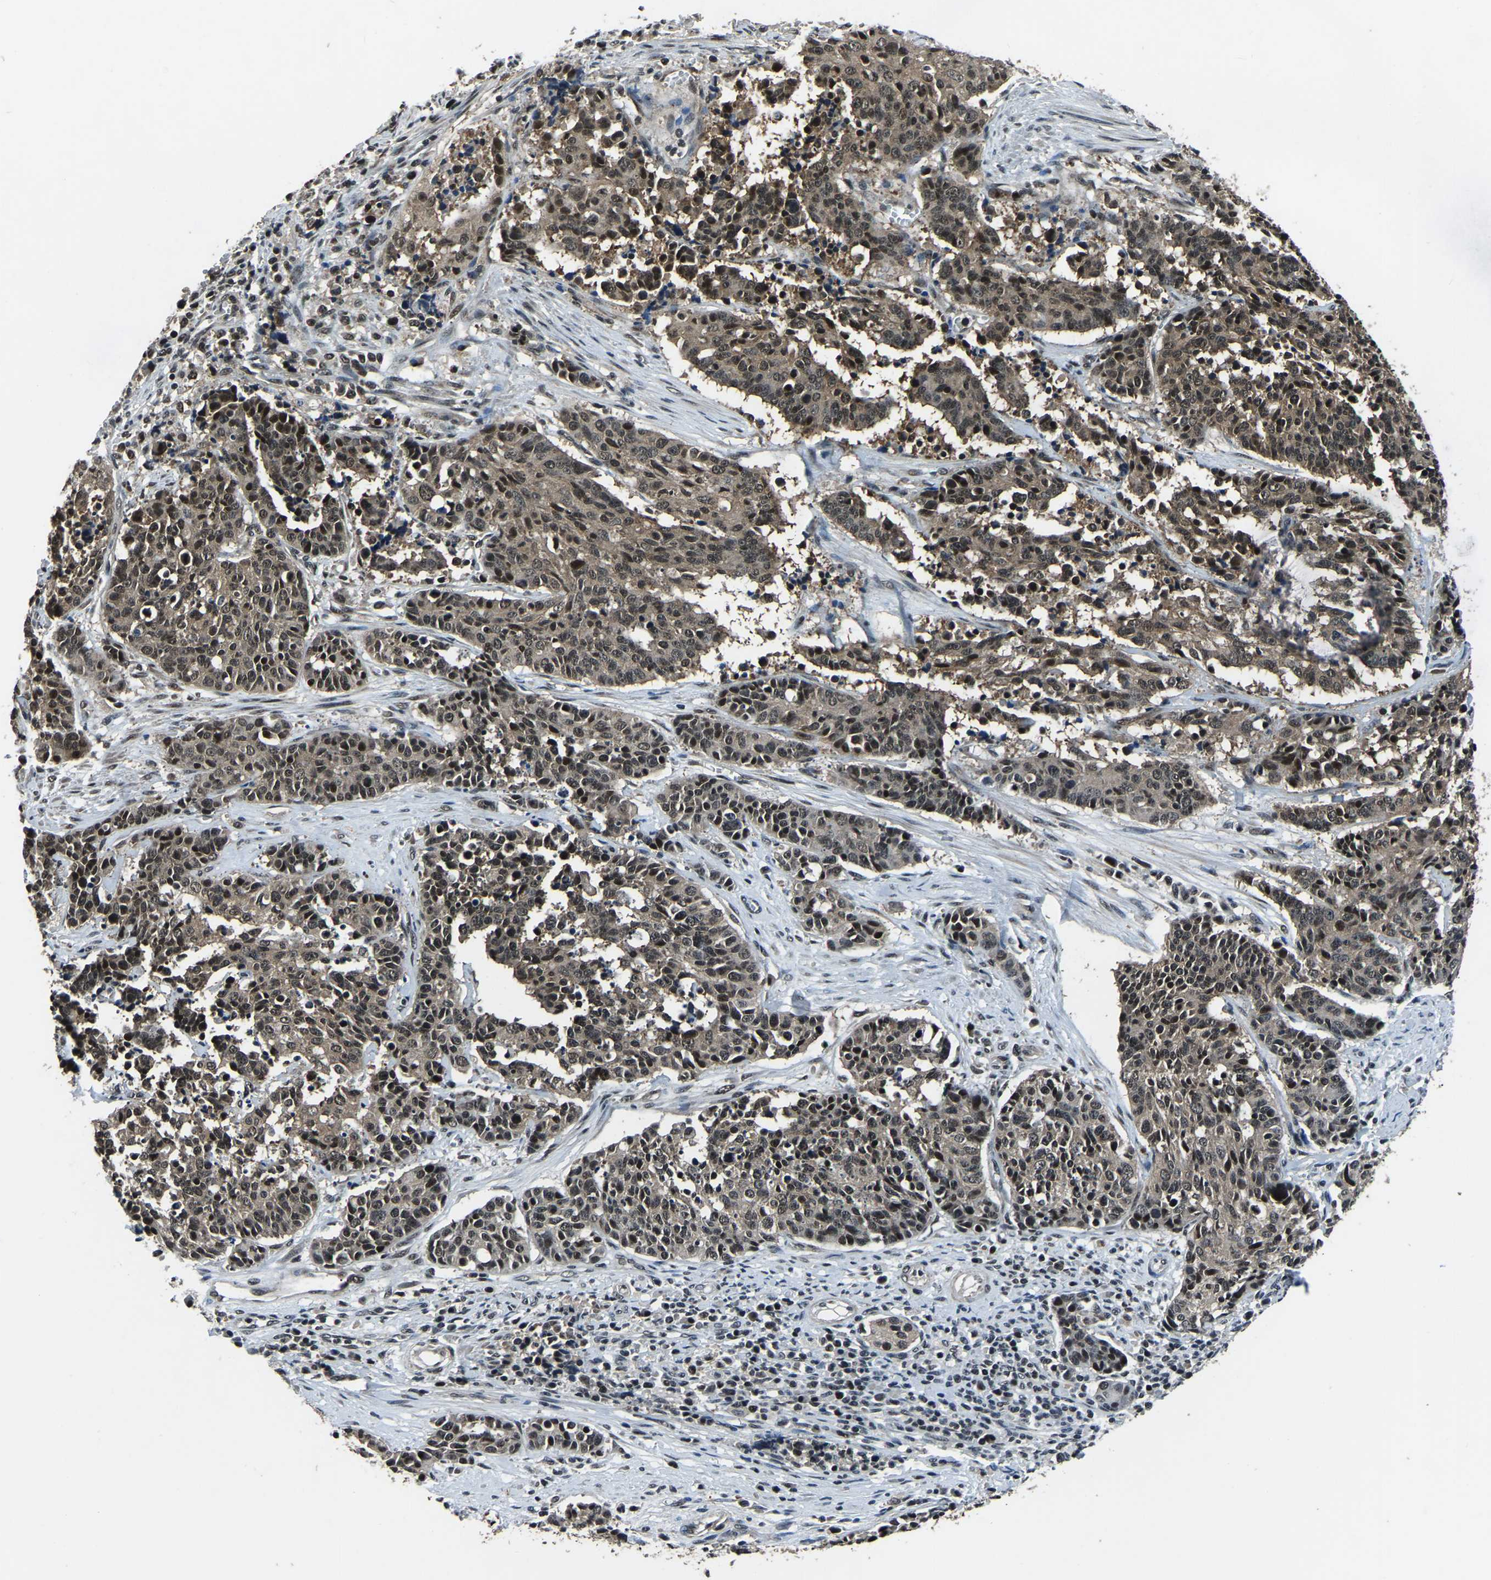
{"staining": {"intensity": "moderate", "quantity": ">75%", "location": "cytoplasmic/membranous,nuclear"}, "tissue": "cervical cancer", "cell_type": "Tumor cells", "image_type": "cancer", "snomed": [{"axis": "morphology", "description": "Squamous cell carcinoma, NOS"}, {"axis": "topography", "description": "Cervix"}], "caption": "Immunohistochemistry (IHC) staining of squamous cell carcinoma (cervical), which shows medium levels of moderate cytoplasmic/membranous and nuclear staining in about >75% of tumor cells indicating moderate cytoplasmic/membranous and nuclear protein expression. The staining was performed using DAB (brown) for protein detection and nuclei were counterstained in hematoxylin (blue).", "gene": "ANKIB1", "patient": {"sex": "female", "age": 35}}